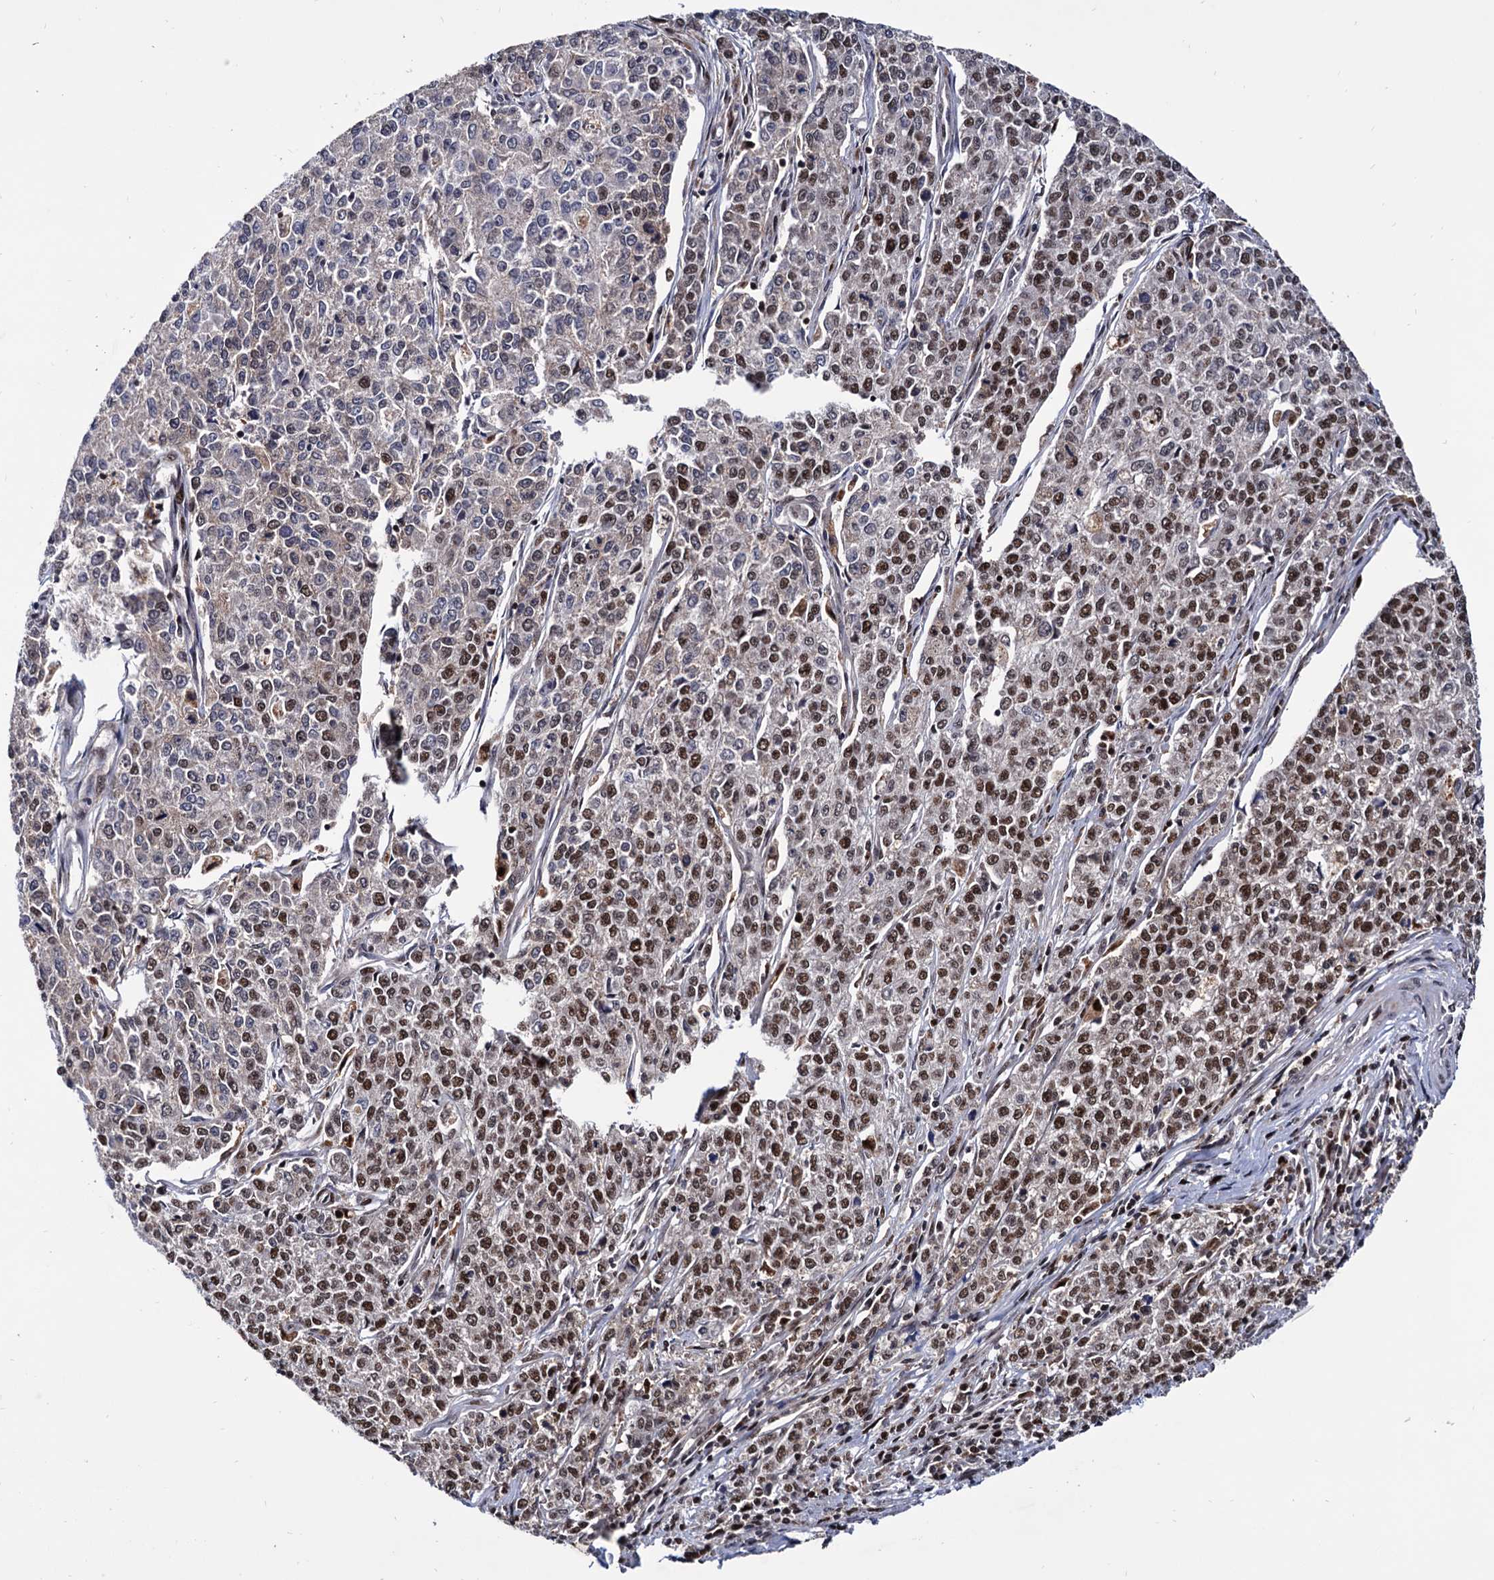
{"staining": {"intensity": "strong", "quantity": "25%-75%", "location": "nuclear"}, "tissue": "endometrial cancer", "cell_type": "Tumor cells", "image_type": "cancer", "snomed": [{"axis": "morphology", "description": "Adenocarcinoma, NOS"}, {"axis": "topography", "description": "Endometrium"}], "caption": "Immunohistochemical staining of human endometrial adenocarcinoma demonstrates strong nuclear protein positivity in about 25%-75% of tumor cells. The protein of interest is shown in brown color, while the nuclei are stained blue.", "gene": "RNASEH2B", "patient": {"sex": "female", "age": 50}}